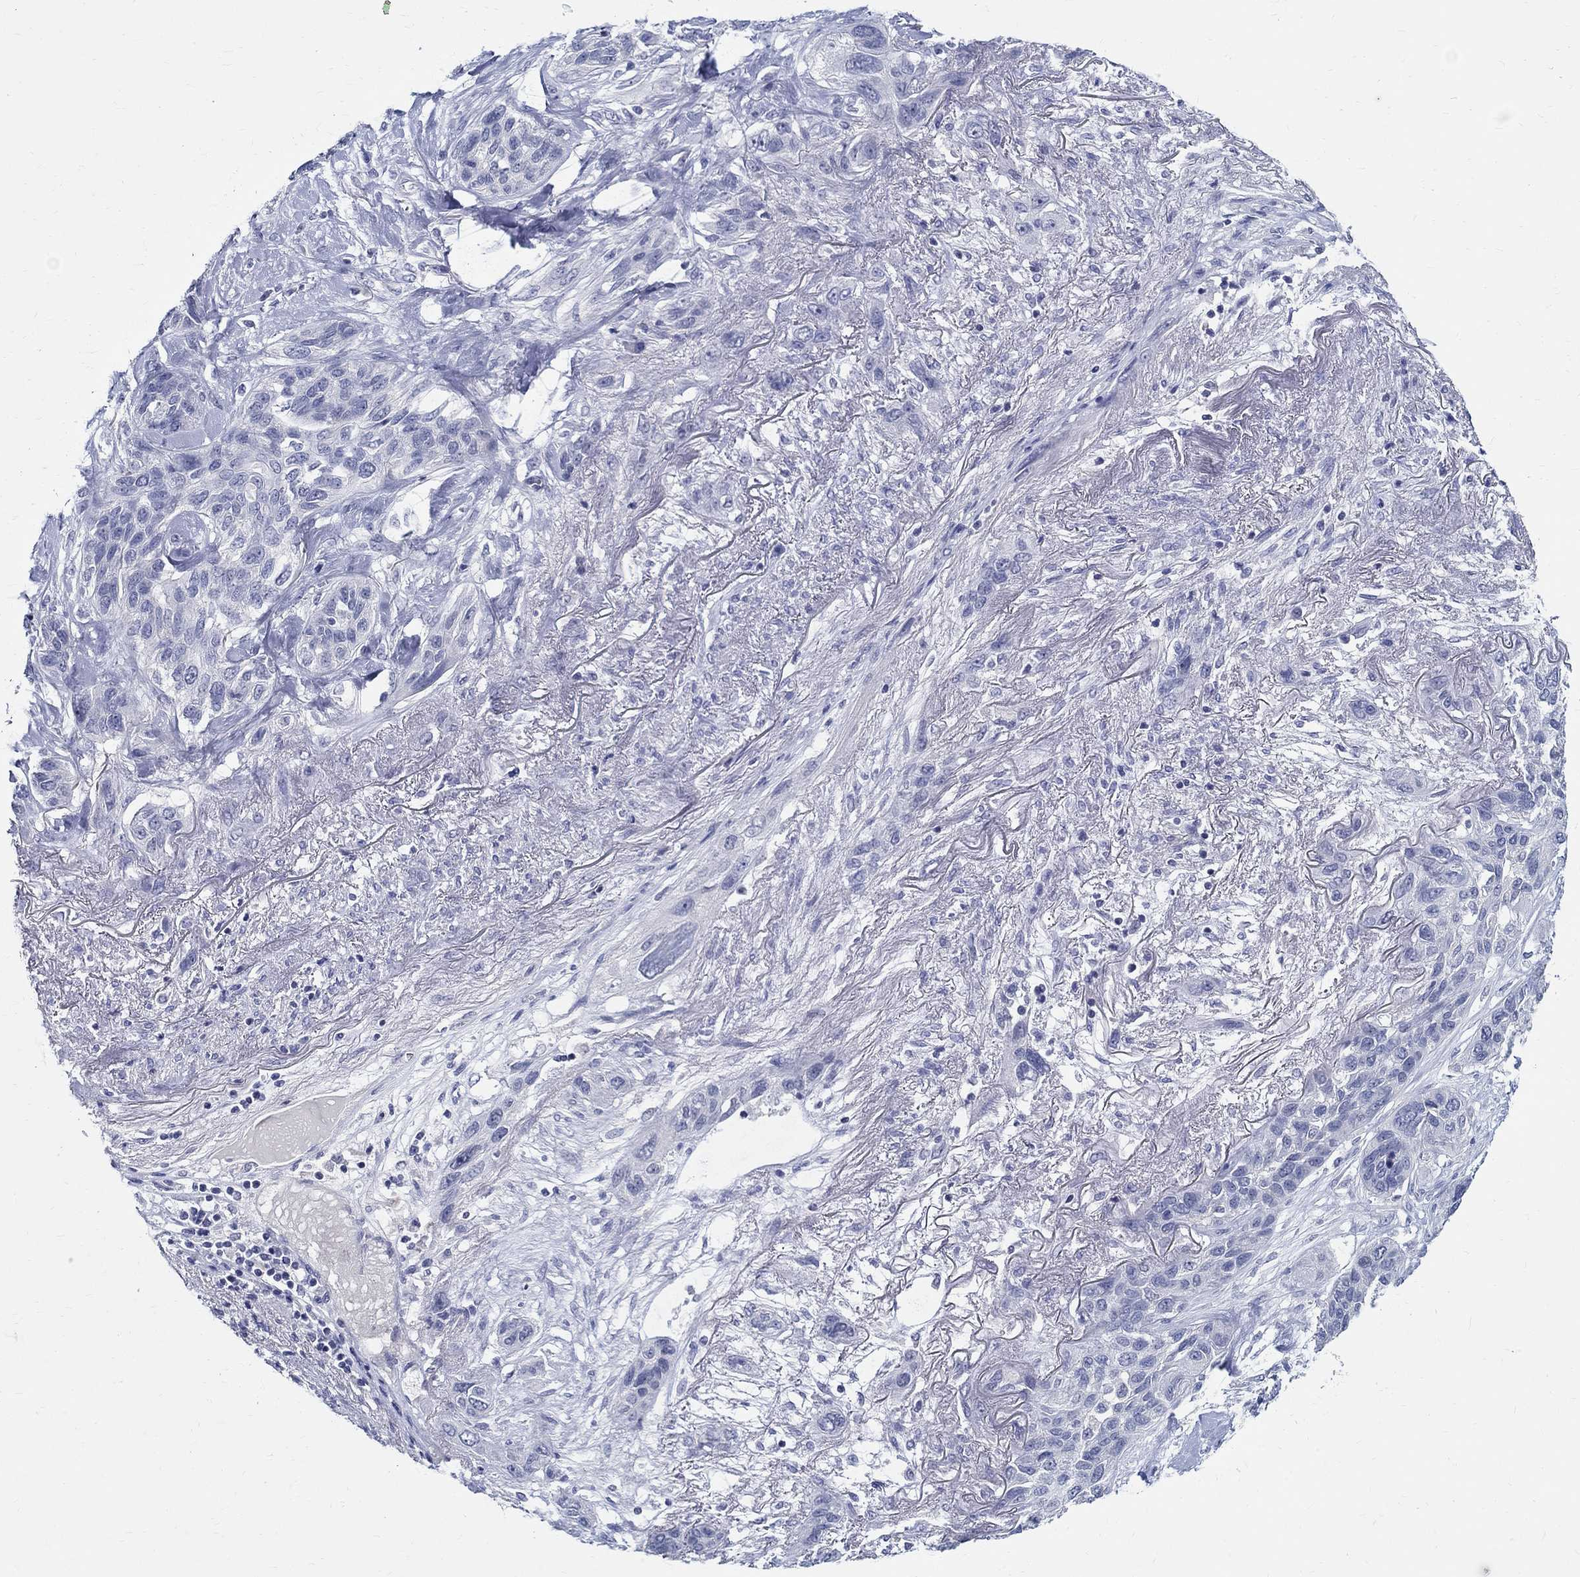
{"staining": {"intensity": "negative", "quantity": "none", "location": "none"}, "tissue": "lung cancer", "cell_type": "Tumor cells", "image_type": "cancer", "snomed": [{"axis": "morphology", "description": "Squamous cell carcinoma, NOS"}, {"axis": "topography", "description": "Lung"}], "caption": "Squamous cell carcinoma (lung) was stained to show a protein in brown. There is no significant expression in tumor cells. (DAB (3,3'-diaminobenzidine) immunohistochemistry with hematoxylin counter stain).", "gene": "CETN1", "patient": {"sex": "female", "age": 70}}